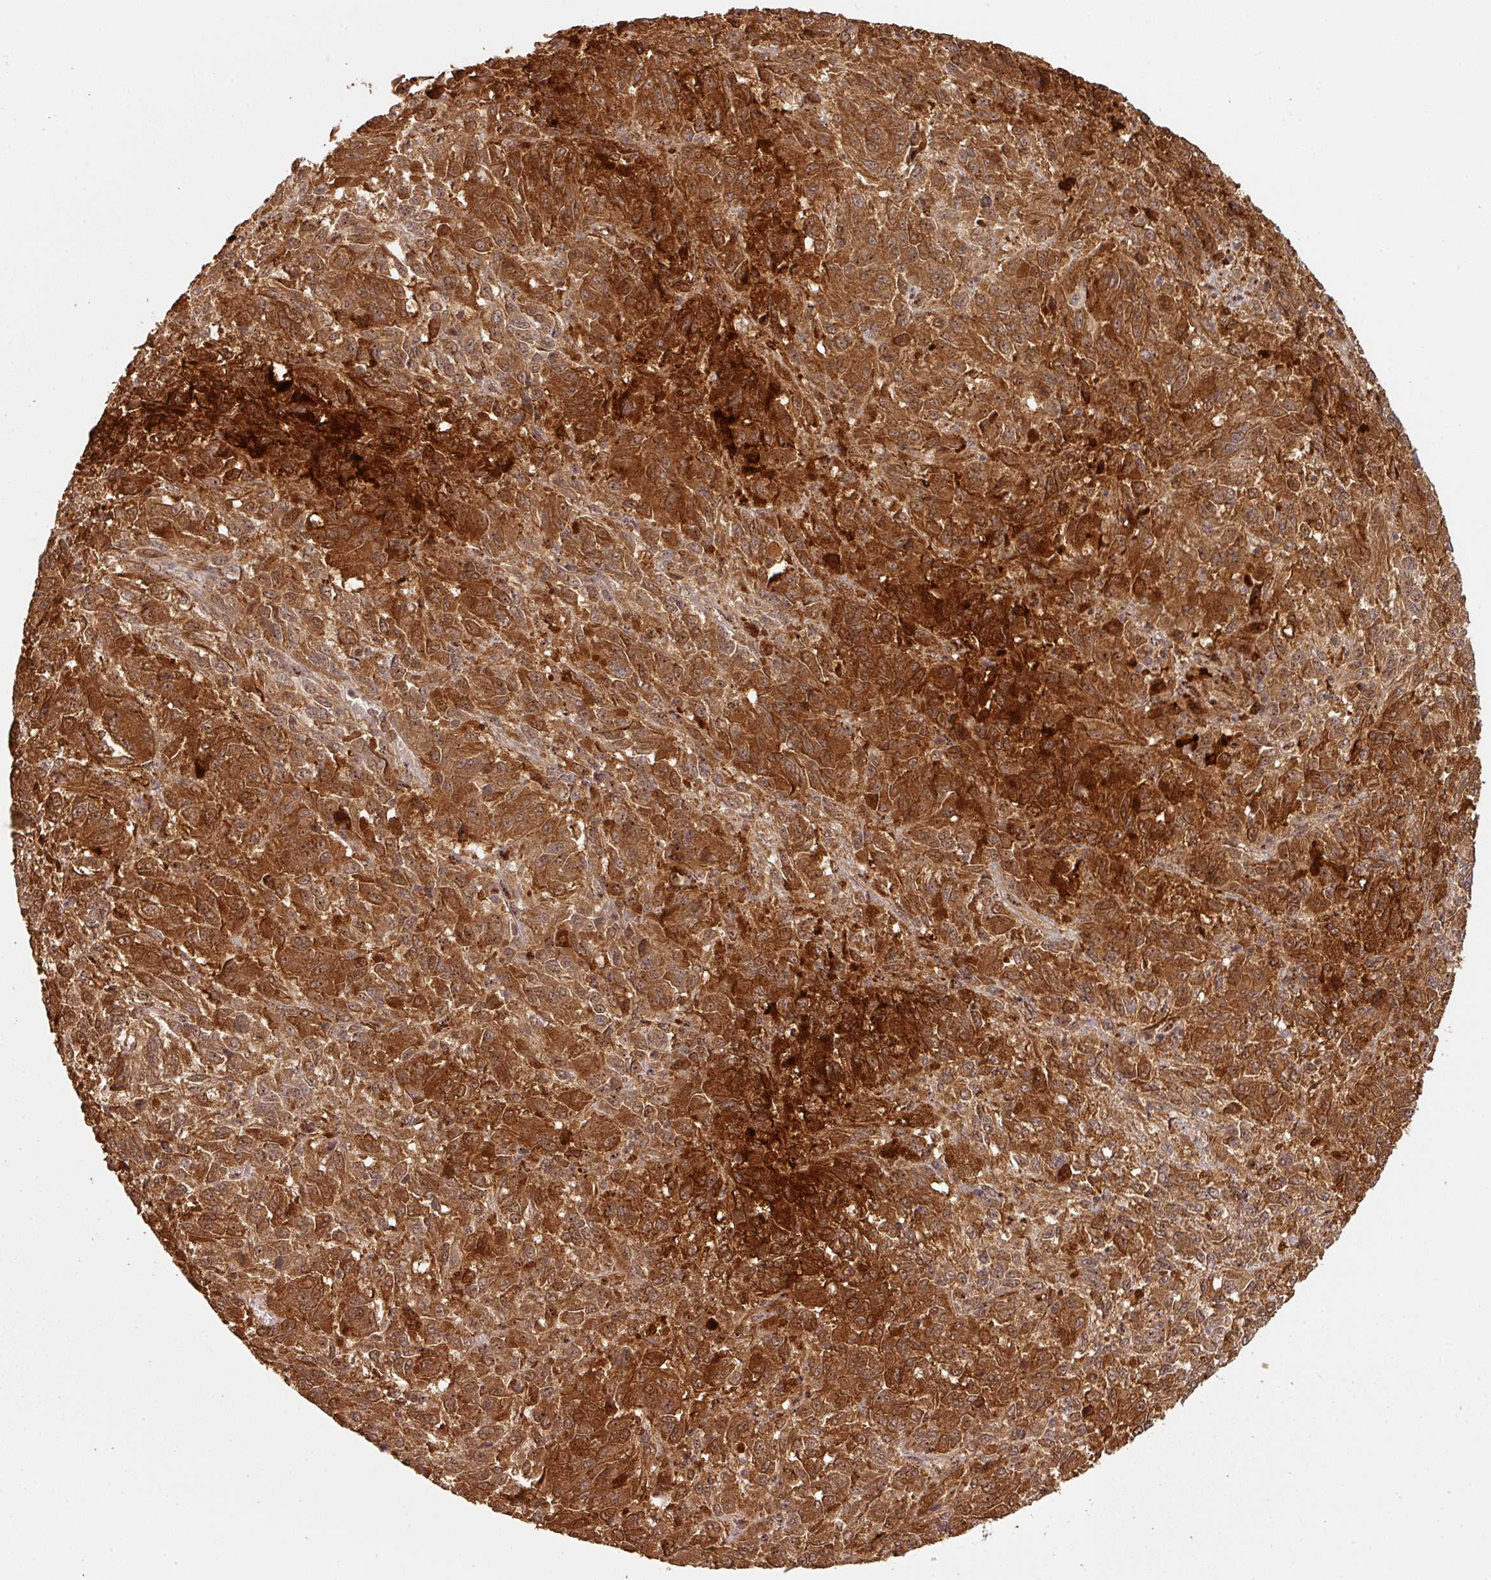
{"staining": {"intensity": "strong", "quantity": ">75%", "location": "cytoplasmic/membranous,nuclear"}, "tissue": "melanoma", "cell_type": "Tumor cells", "image_type": "cancer", "snomed": [{"axis": "morphology", "description": "Malignant melanoma, Metastatic site"}, {"axis": "topography", "description": "Lung"}], "caption": "Protein expression by IHC displays strong cytoplasmic/membranous and nuclear positivity in about >75% of tumor cells in malignant melanoma (metastatic site).", "gene": "ZNF322", "patient": {"sex": "male", "age": 64}}